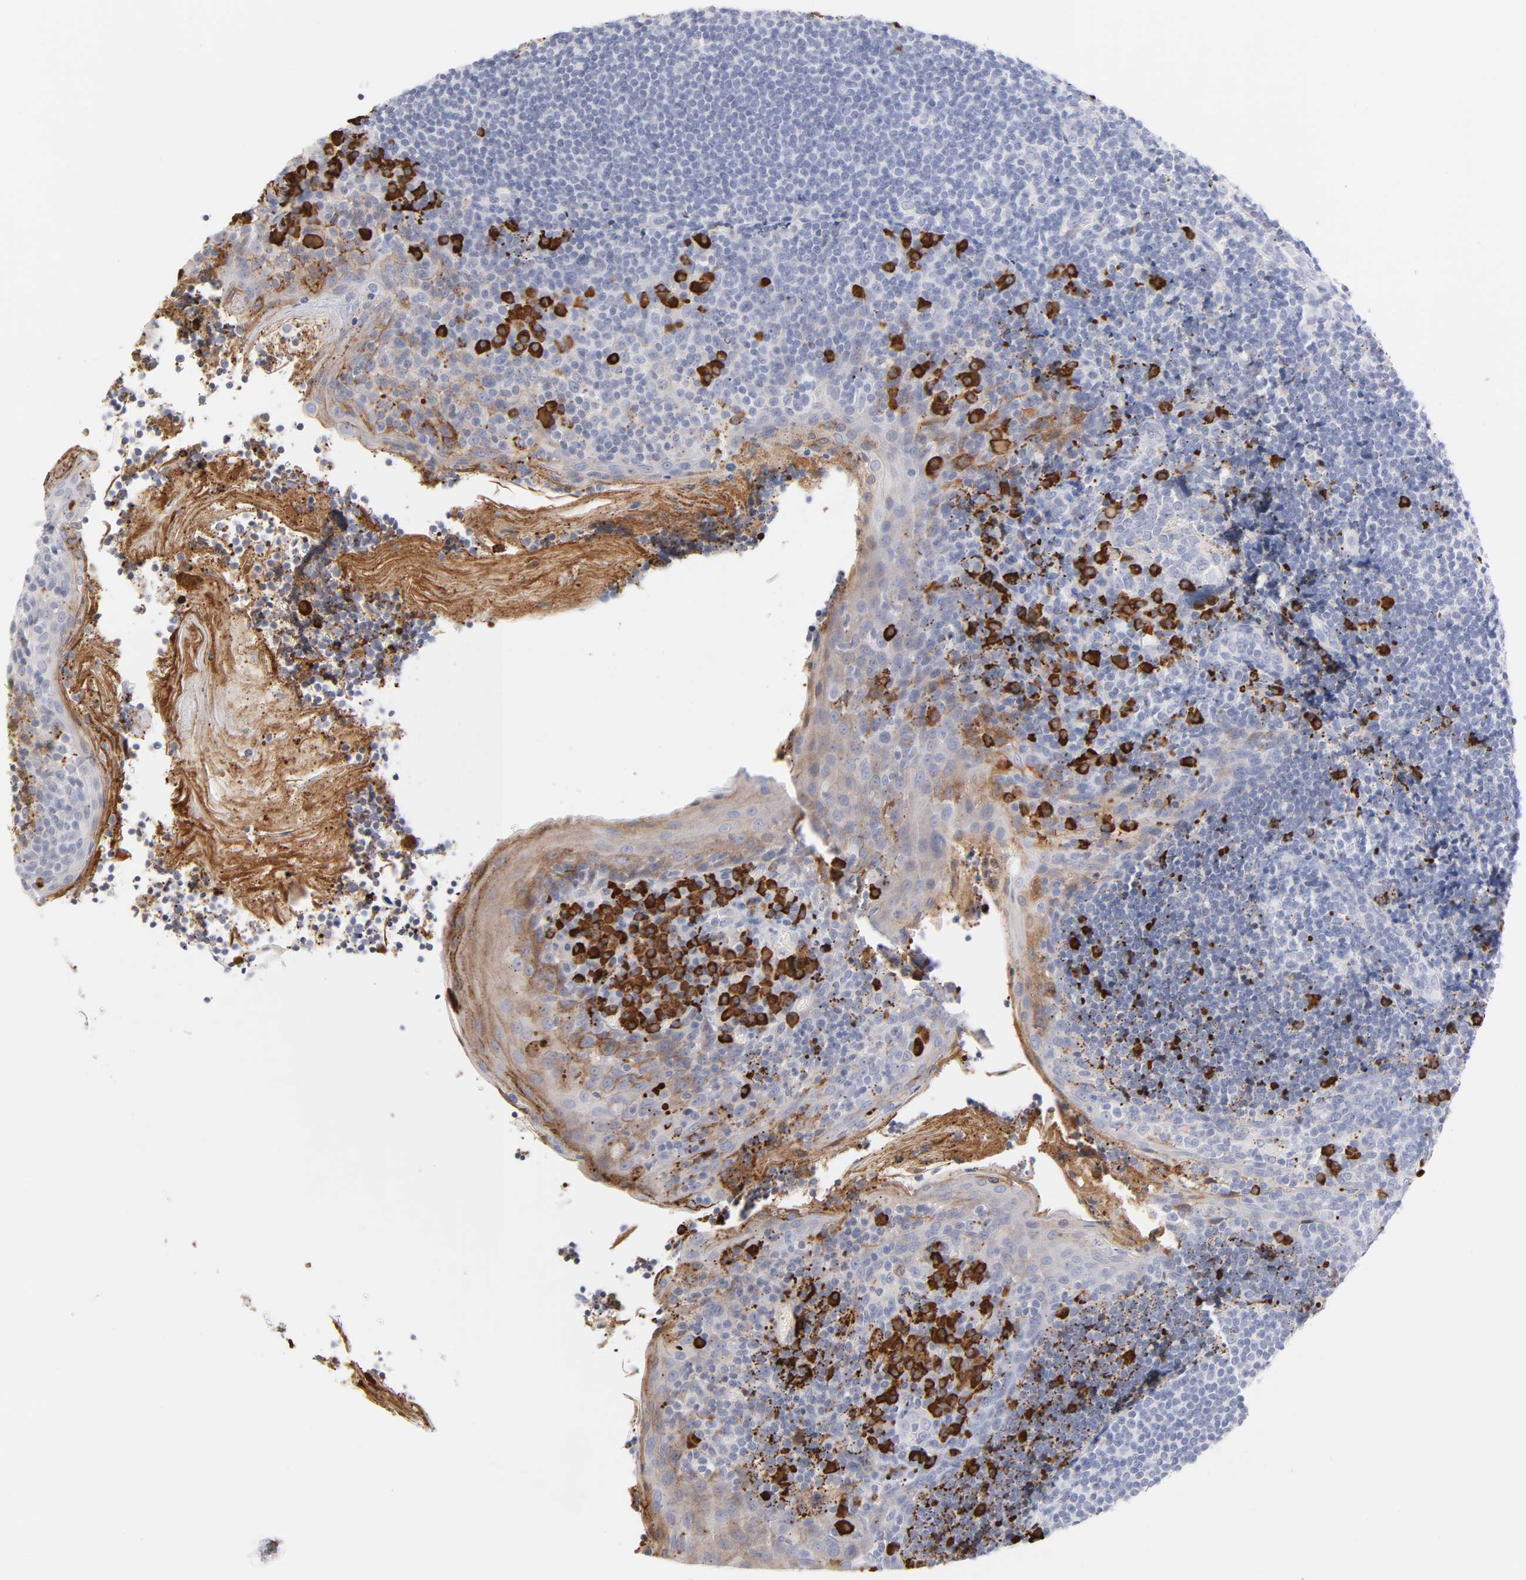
{"staining": {"intensity": "negative", "quantity": "none", "location": "none"}, "tissue": "tonsil", "cell_type": "Germinal center cells", "image_type": "normal", "snomed": [{"axis": "morphology", "description": "Normal tissue, NOS"}, {"axis": "topography", "description": "Tonsil"}], "caption": "This is a image of IHC staining of unremarkable tonsil, which shows no positivity in germinal center cells. The staining is performed using DAB brown chromogen with nuclei counter-stained in using hematoxylin.", "gene": "PLAT", "patient": {"sex": "male", "age": 31}}